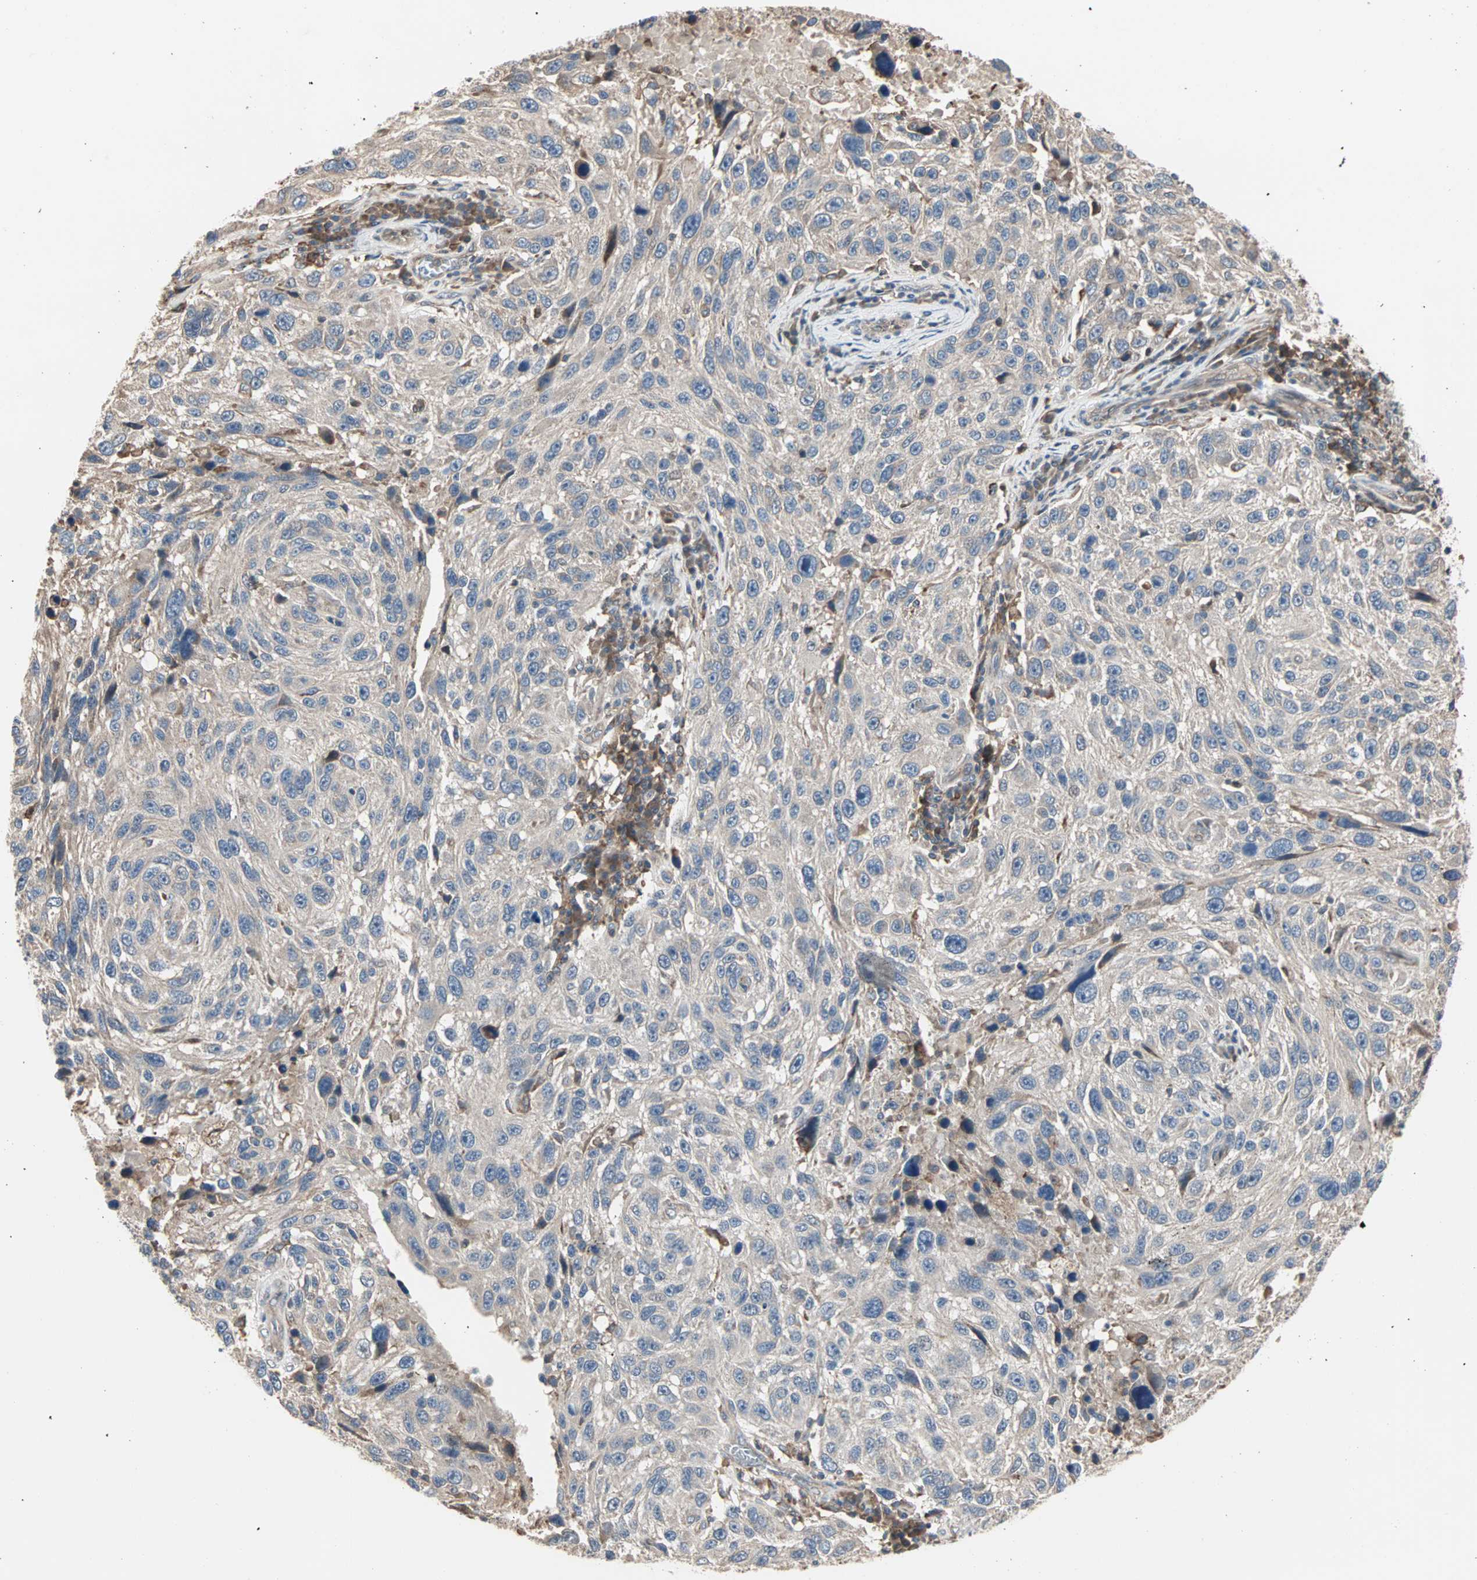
{"staining": {"intensity": "weak", "quantity": ">75%", "location": "cytoplasmic/membranous"}, "tissue": "melanoma", "cell_type": "Tumor cells", "image_type": "cancer", "snomed": [{"axis": "morphology", "description": "Malignant melanoma, NOS"}, {"axis": "topography", "description": "Skin"}], "caption": "Immunohistochemistry (IHC) micrograph of neoplastic tissue: human malignant melanoma stained using IHC demonstrates low levels of weak protein expression localized specifically in the cytoplasmic/membranous of tumor cells, appearing as a cytoplasmic/membranous brown color.", "gene": "GNAI2", "patient": {"sex": "male", "age": 53}}